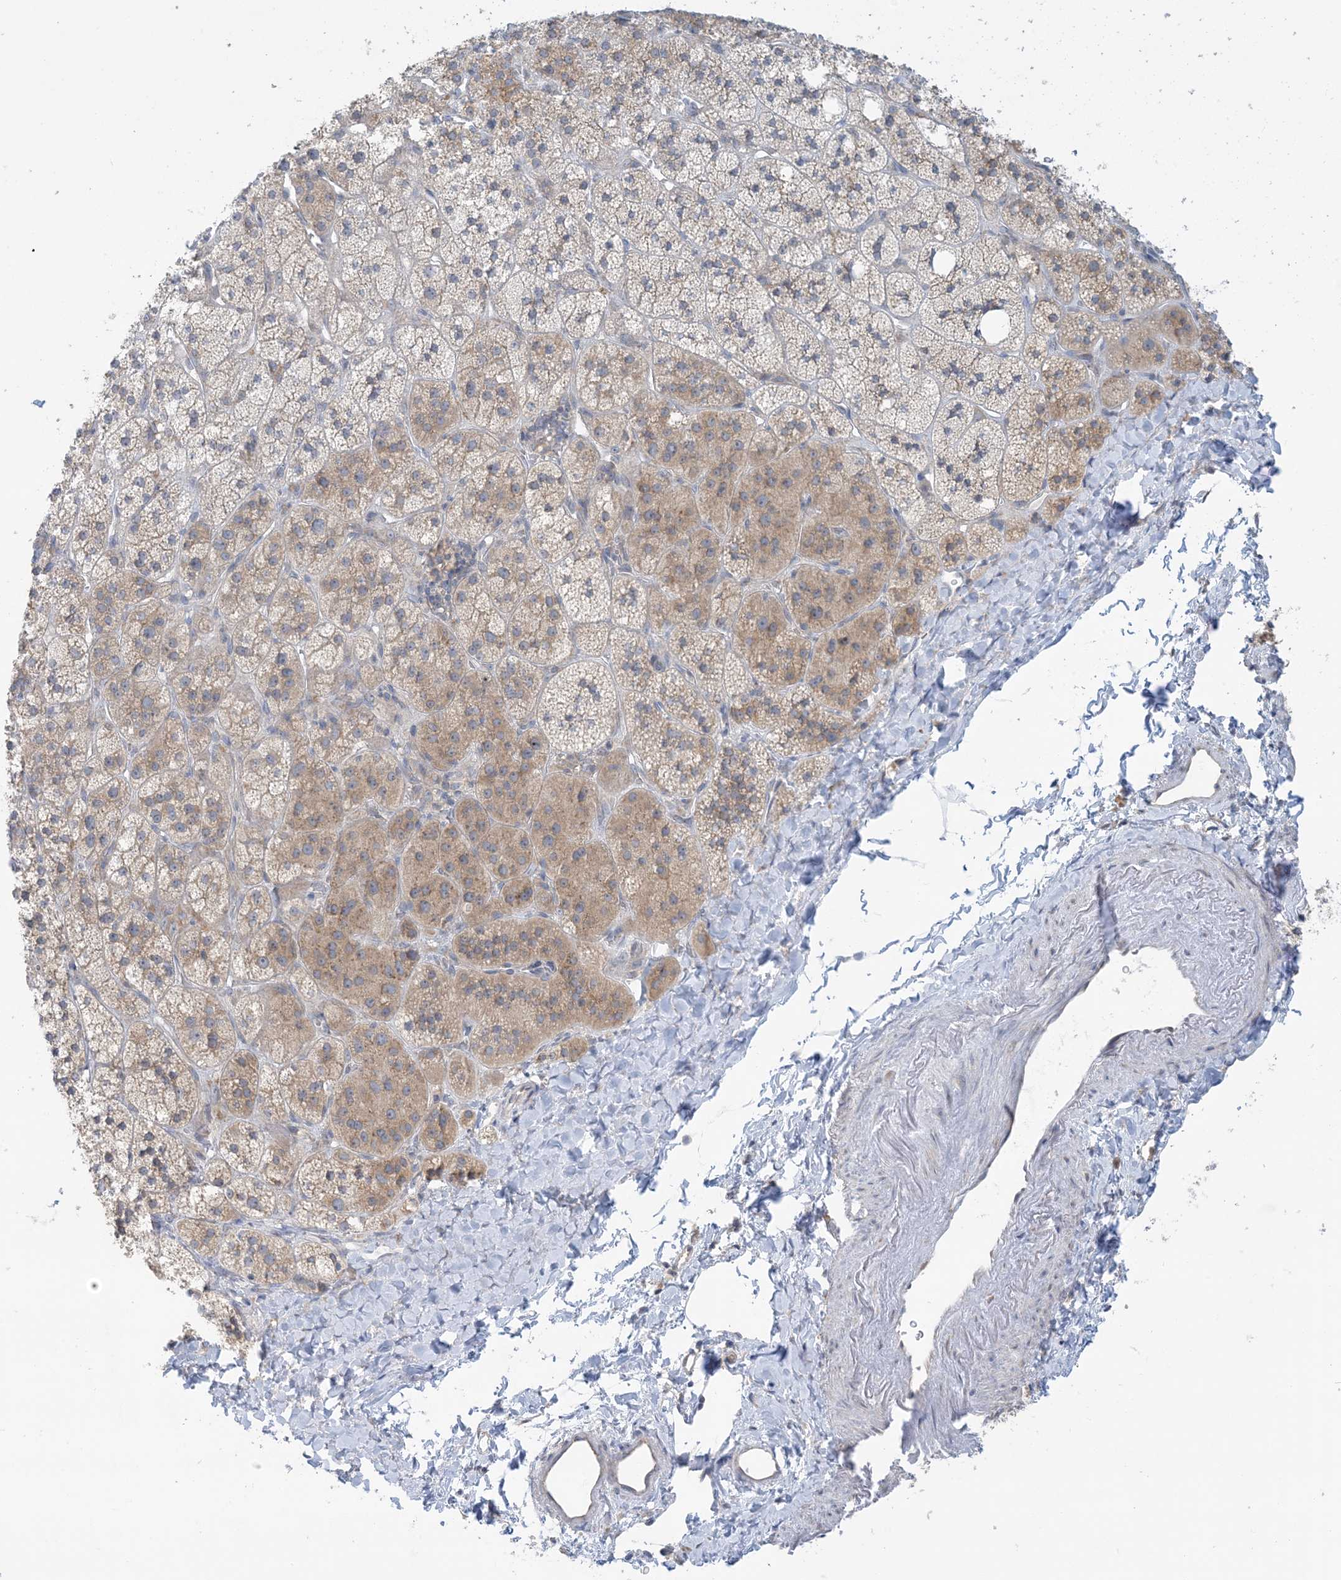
{"staining": {"intensity": "moderate", "quantity": "<25%", "location": "cytoplasmic/membranous"}, "tissue": "adrenal gland", "cell_type": "Glandular cells", "image_type": "normal", "snomed": [{"axis": "morphology", "description": "Normal tissue, NOS"}, {"axis": "topography", "description": "Adrenal gland"}], "caption": "Moderate cytoplasmic/membranous expression is seen in approximately <25% of glandular cells in unremarkable adrenal gland. (Stains: DAB (3,3'-diaminobenzidine) in brown, nuclei in blue, Microscopy: brightfield microscopy at high magnification).", "gene": "RPP40", "patient": {"sex": "male", "age": 61}}